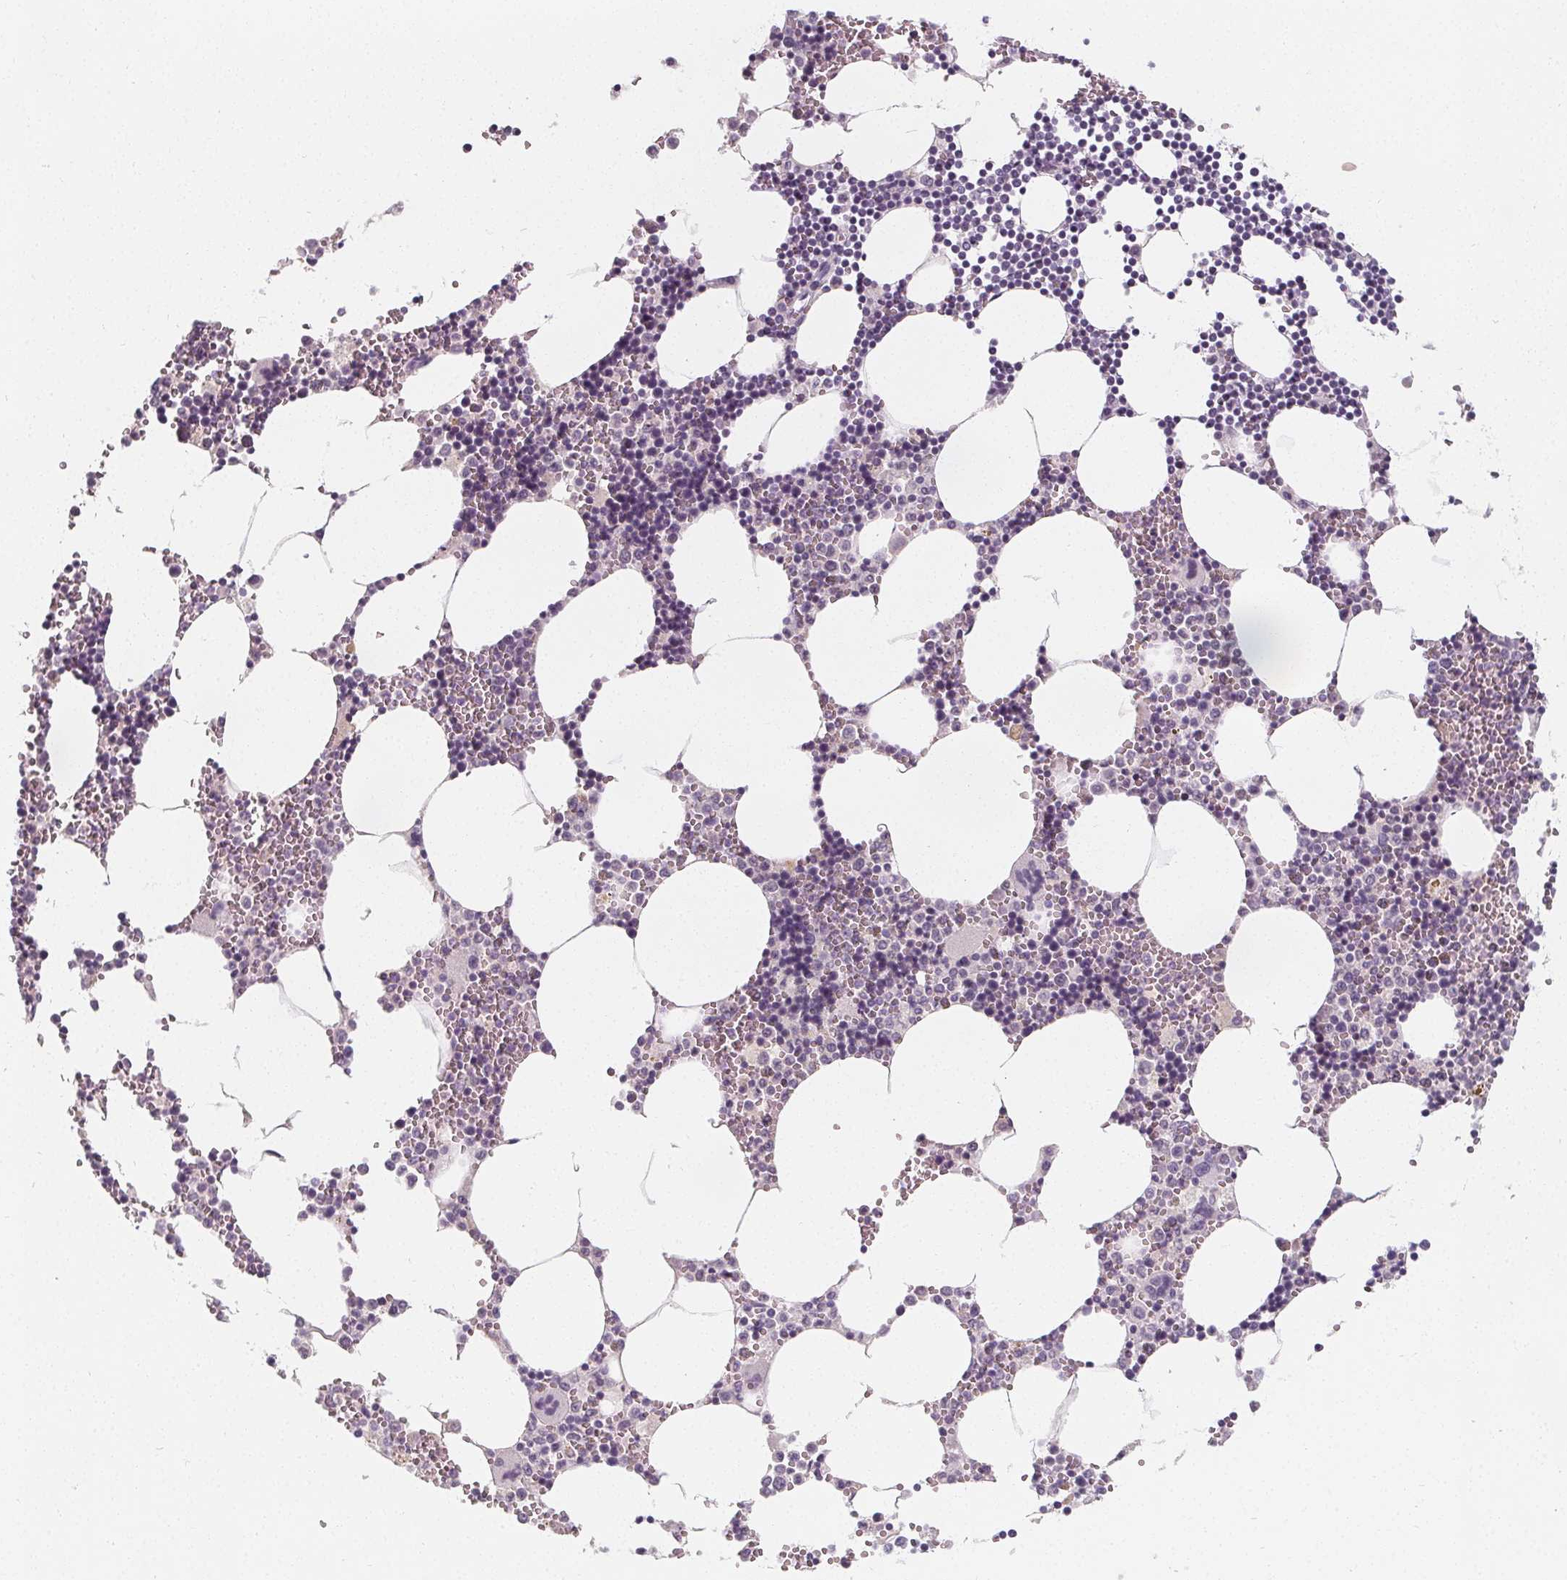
{"staining": {"intensity": "negative", "quantity": "none", "location": "none"}, "tissue": "bone marrow", "cell_type": "Hematopoietic cells", "image_type": "normal", "snomed": [{"axis": "morphology", "description": "Normal tissue, NOS"}, {"axis": "topography", "description": "Bone marrow"}], "caption": "Hematopoietic cells are negative for brown protein staining in benign bone marrow. (DAB (3,3'-diaminobenzidine) immunohistochemistry, high magnification).", "gene": "DBX2", "patient": {"sex": "male", "age": 54}}